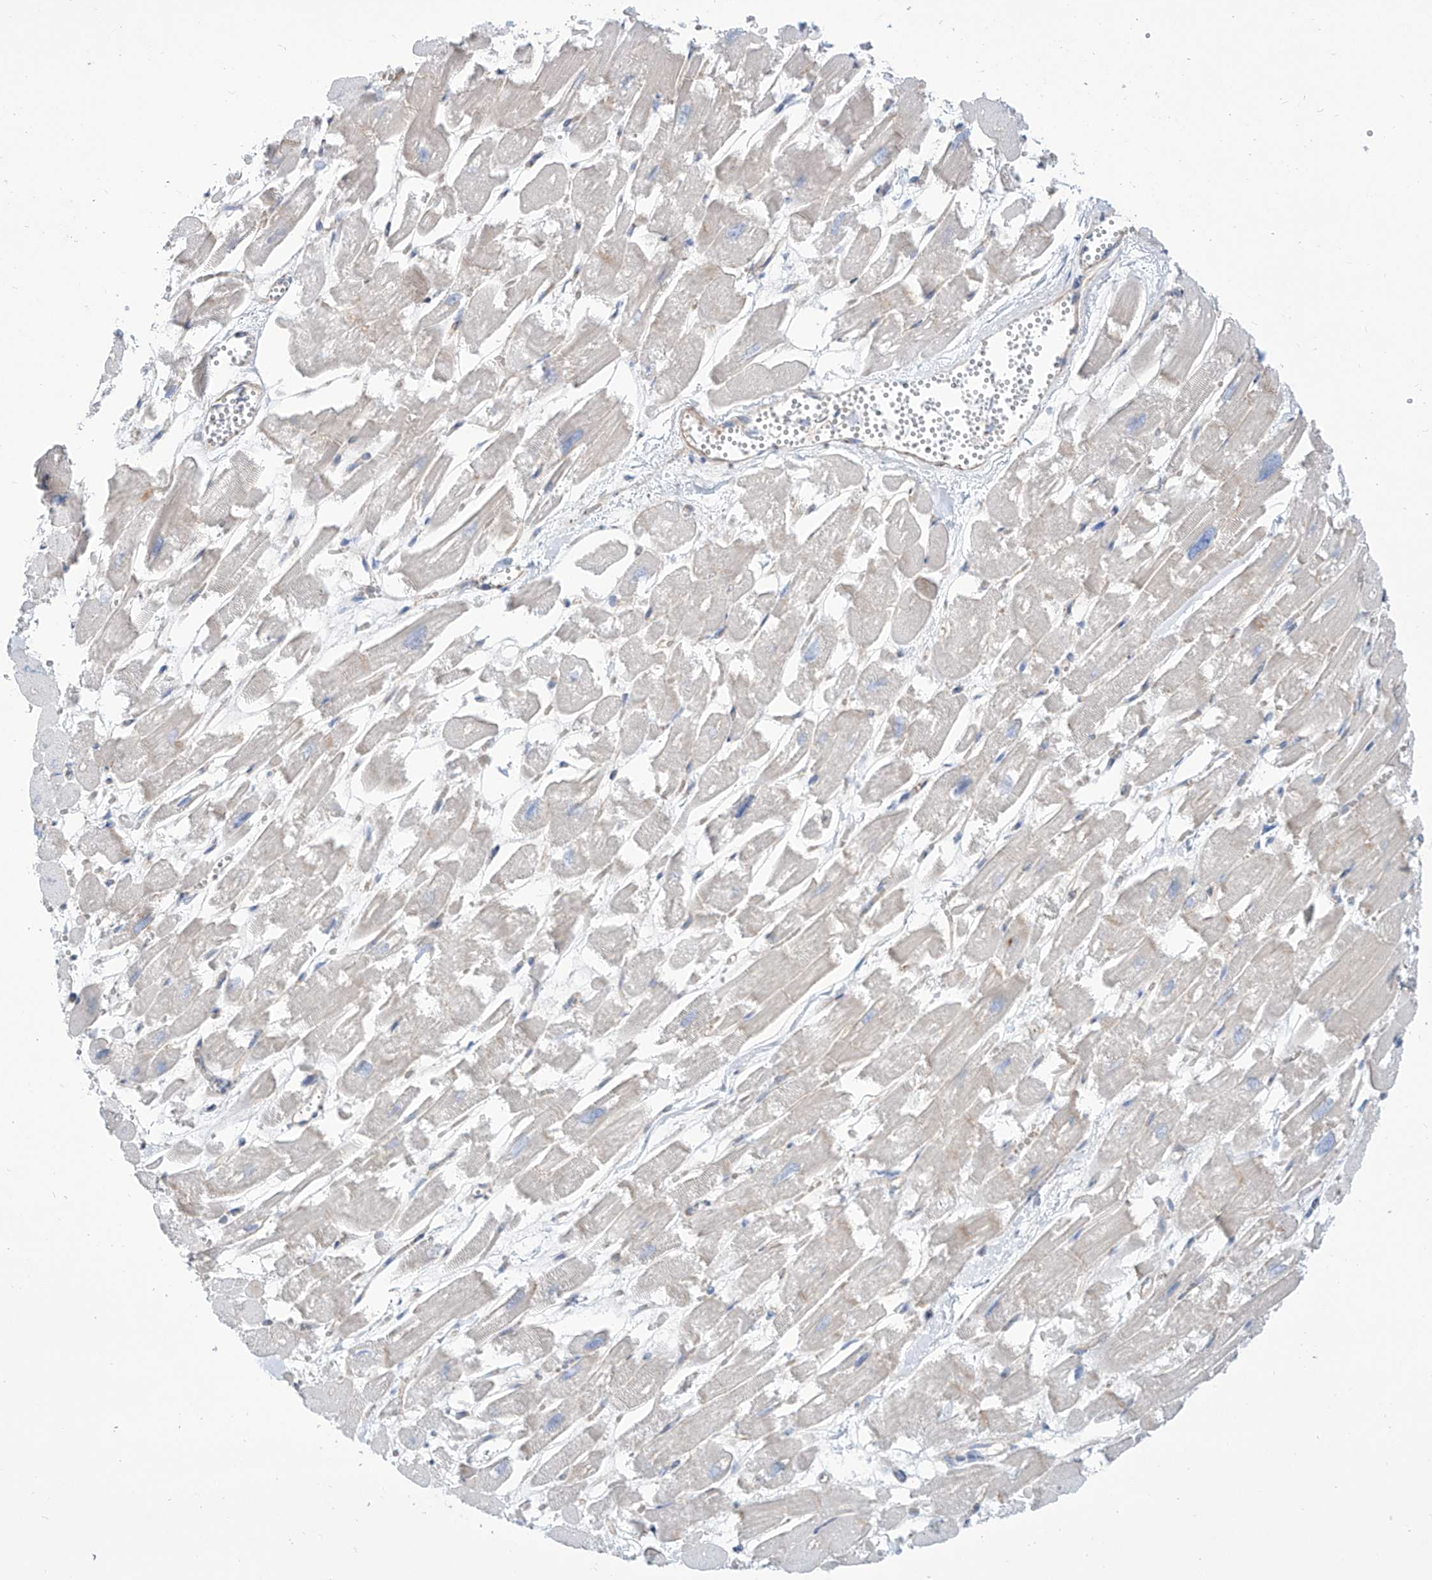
{"staining": {"intensity": "negative", "quantity": "none", "location": "none"}, "tissue": "heart muscle", "cell_type": "Cardiomyocytes", "image_type": "normal", "snomed": [{"axis": "morphology", "description": "Normal tissue, NOS"}, {"axis": "topography", "description": "Heart"}], "caption": "Cardiomyocytes are negative for protein expression in benign human heart muscle. (DAB (3,3'-diaminobenzidine) immunohistochemistry (IHC) visualized using brightfield microscopy, high magnification).", "gene": "TMEM209", "patient": {"sex": "male", "age": 54}}